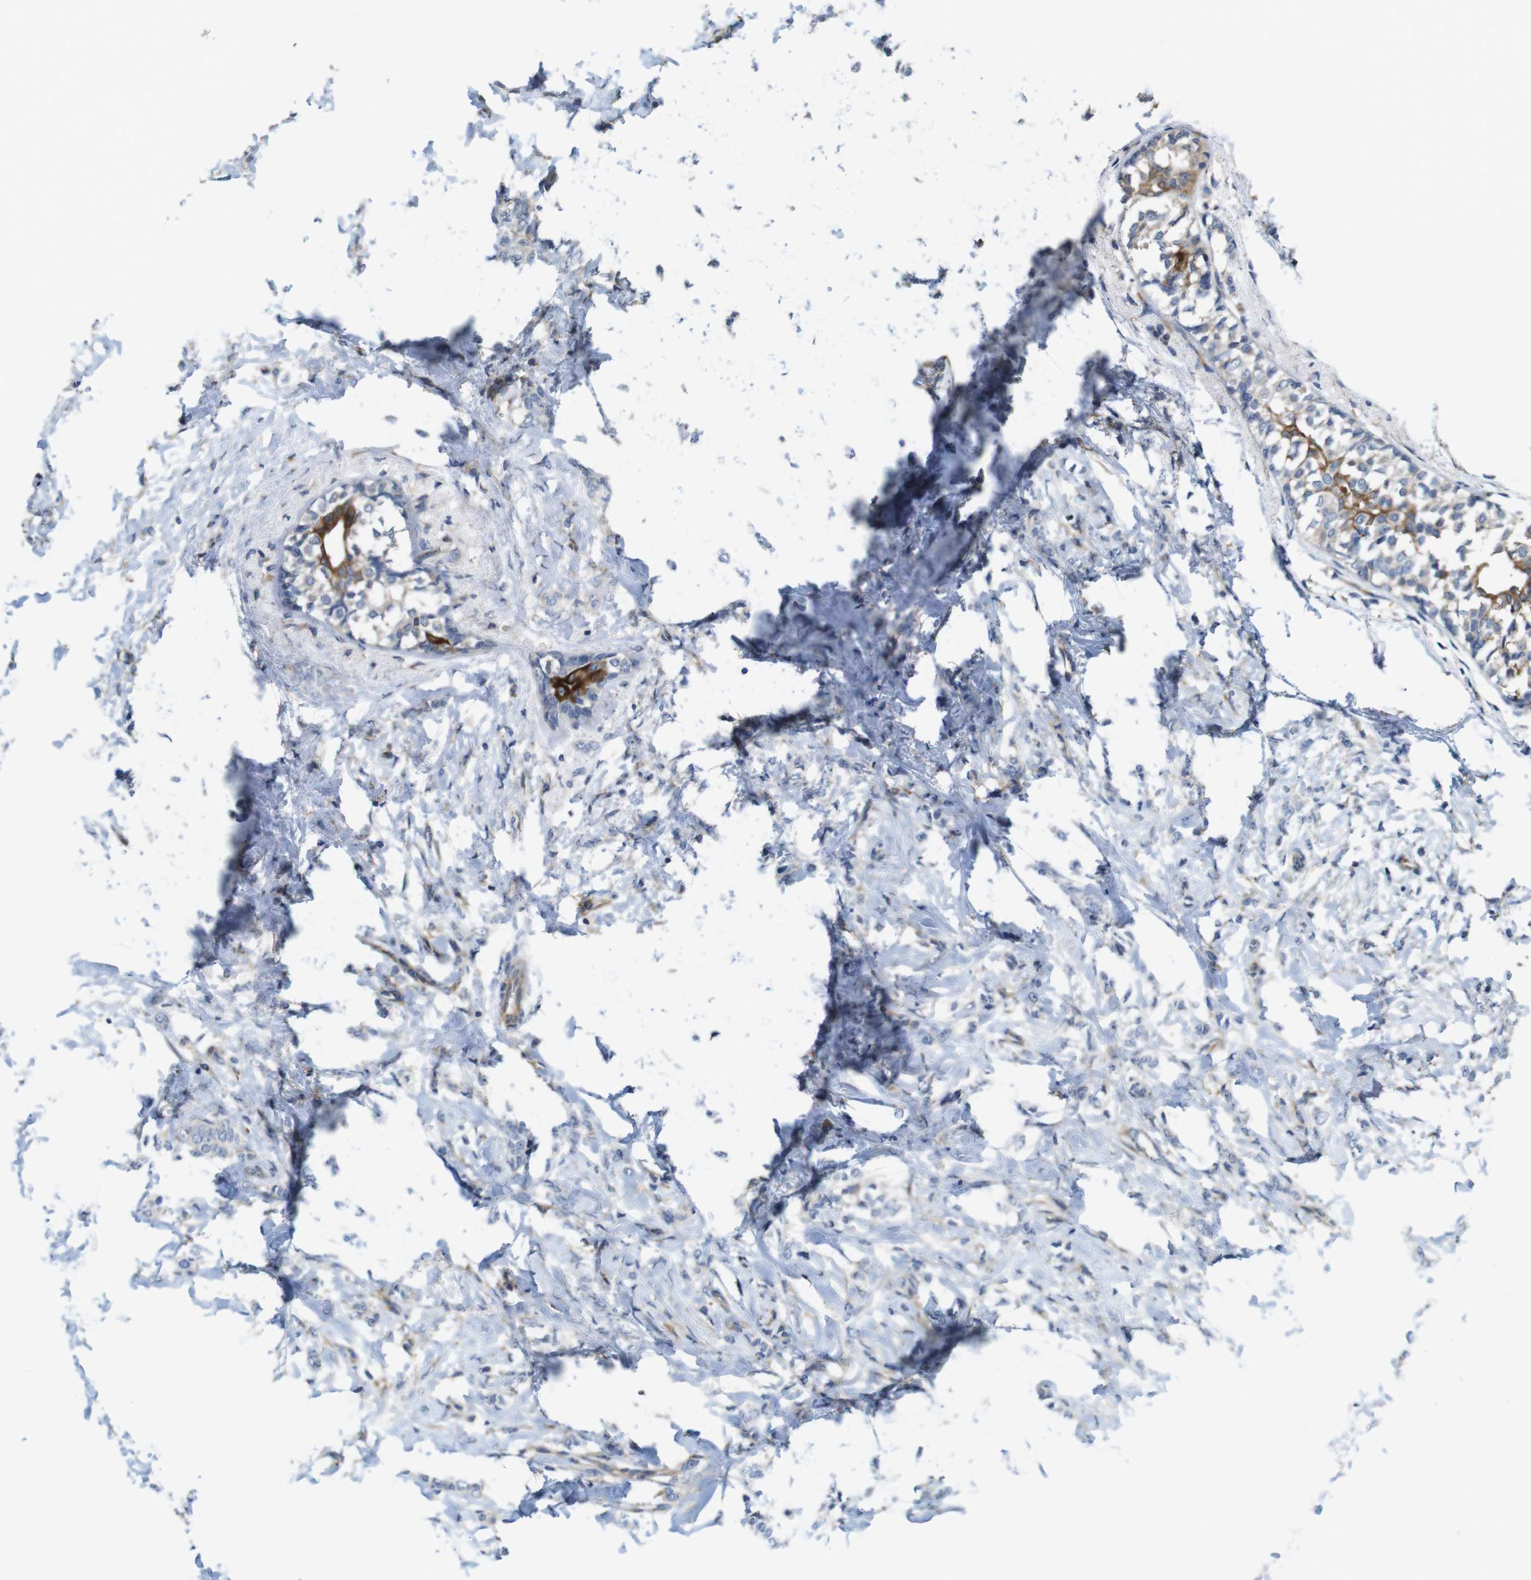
{"staining": {"intensity": "negative", "quantity": "none", "location": "none"}, "tissue": "breast cancer", "cell_type": "Tumor cells", "image_type": "cancer", "snomed": [{"axis": "morphology", "description": "Lobular carcinoma, in situ"}, {"axis": "morphology", "description": "Lobular carcinoma"}, {"axis": "topography", "description": "Breast"}], "caption": "Immunohistochemistry (IHC) image of human lobular carcinoma in situ (breast) stained for a protein (brown), which shows no staining in tumor cells. (Stains: DAB (3,3'-diaminobenzidine) immunohistochemistry (IHC) with hematoxylin counter stain, Microscopy: brightfield microscopy at high magnification).", "gene": "PCOLCE2", "patient": {"sex": "female", "age": 41}}